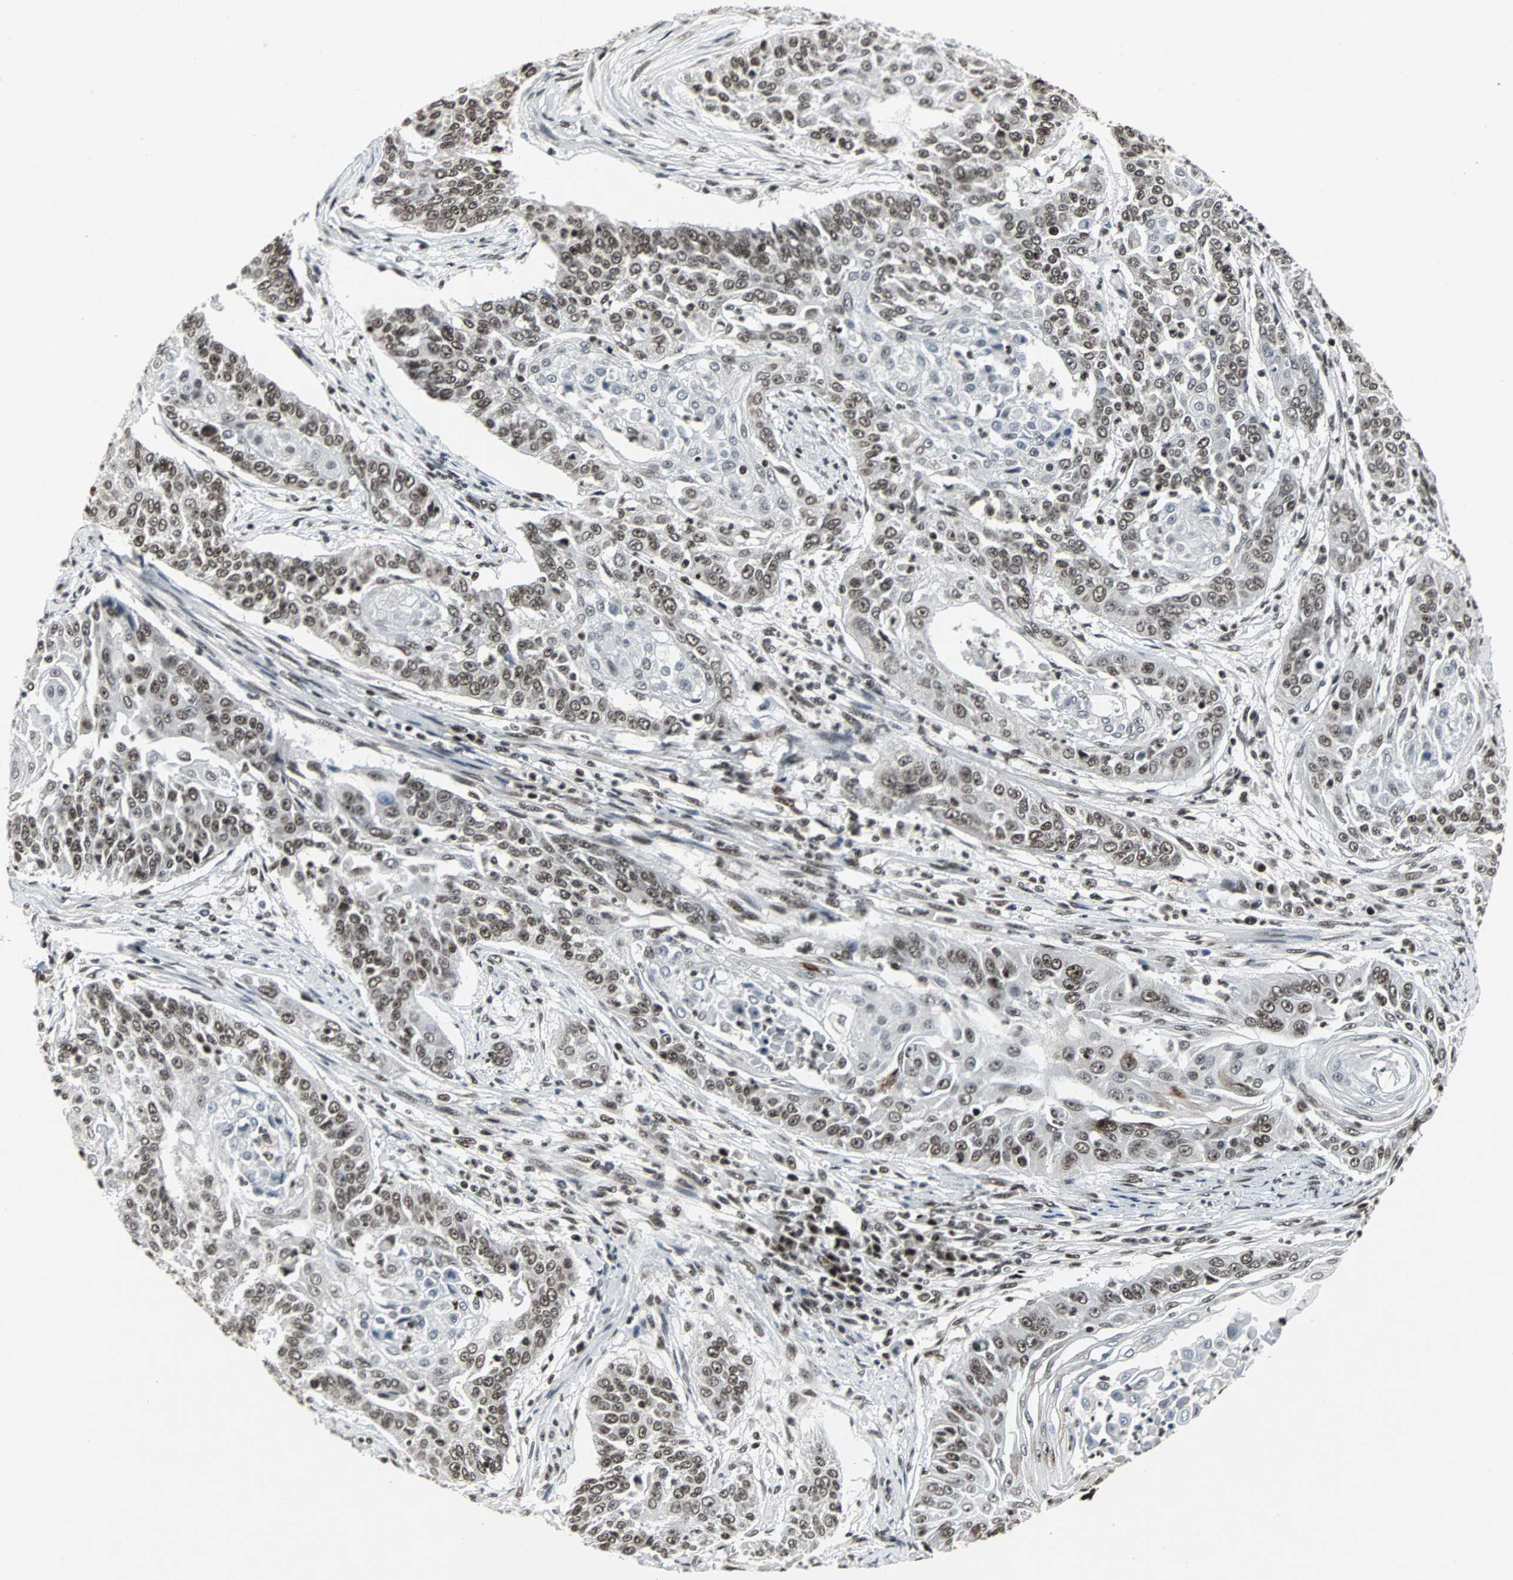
{"staining": {"intensity": "moderate", "quantity": ">75%", "location": "nuclear"}, "tissue": "cervical cancer", "cell_type": "Tumor cells", "image_type": "cancer", "snomed": [{"axis": "morphology", "description": "Squamous cell carcinoma, NOS"}, {"axis": "topography", "description": "Cervix"}], "caption": "IHC micrograph of neoplastic tissue: human cervical cancer (squamous cell carcinoma) stained using immunohistochemistry reveals medium levels of moderate protein expression localized specifically in the nuclear of tumor cells, appearing as a nuclear brown color.", "gene": "PNKP", "patient": {"sex": "female", "age": 33}}